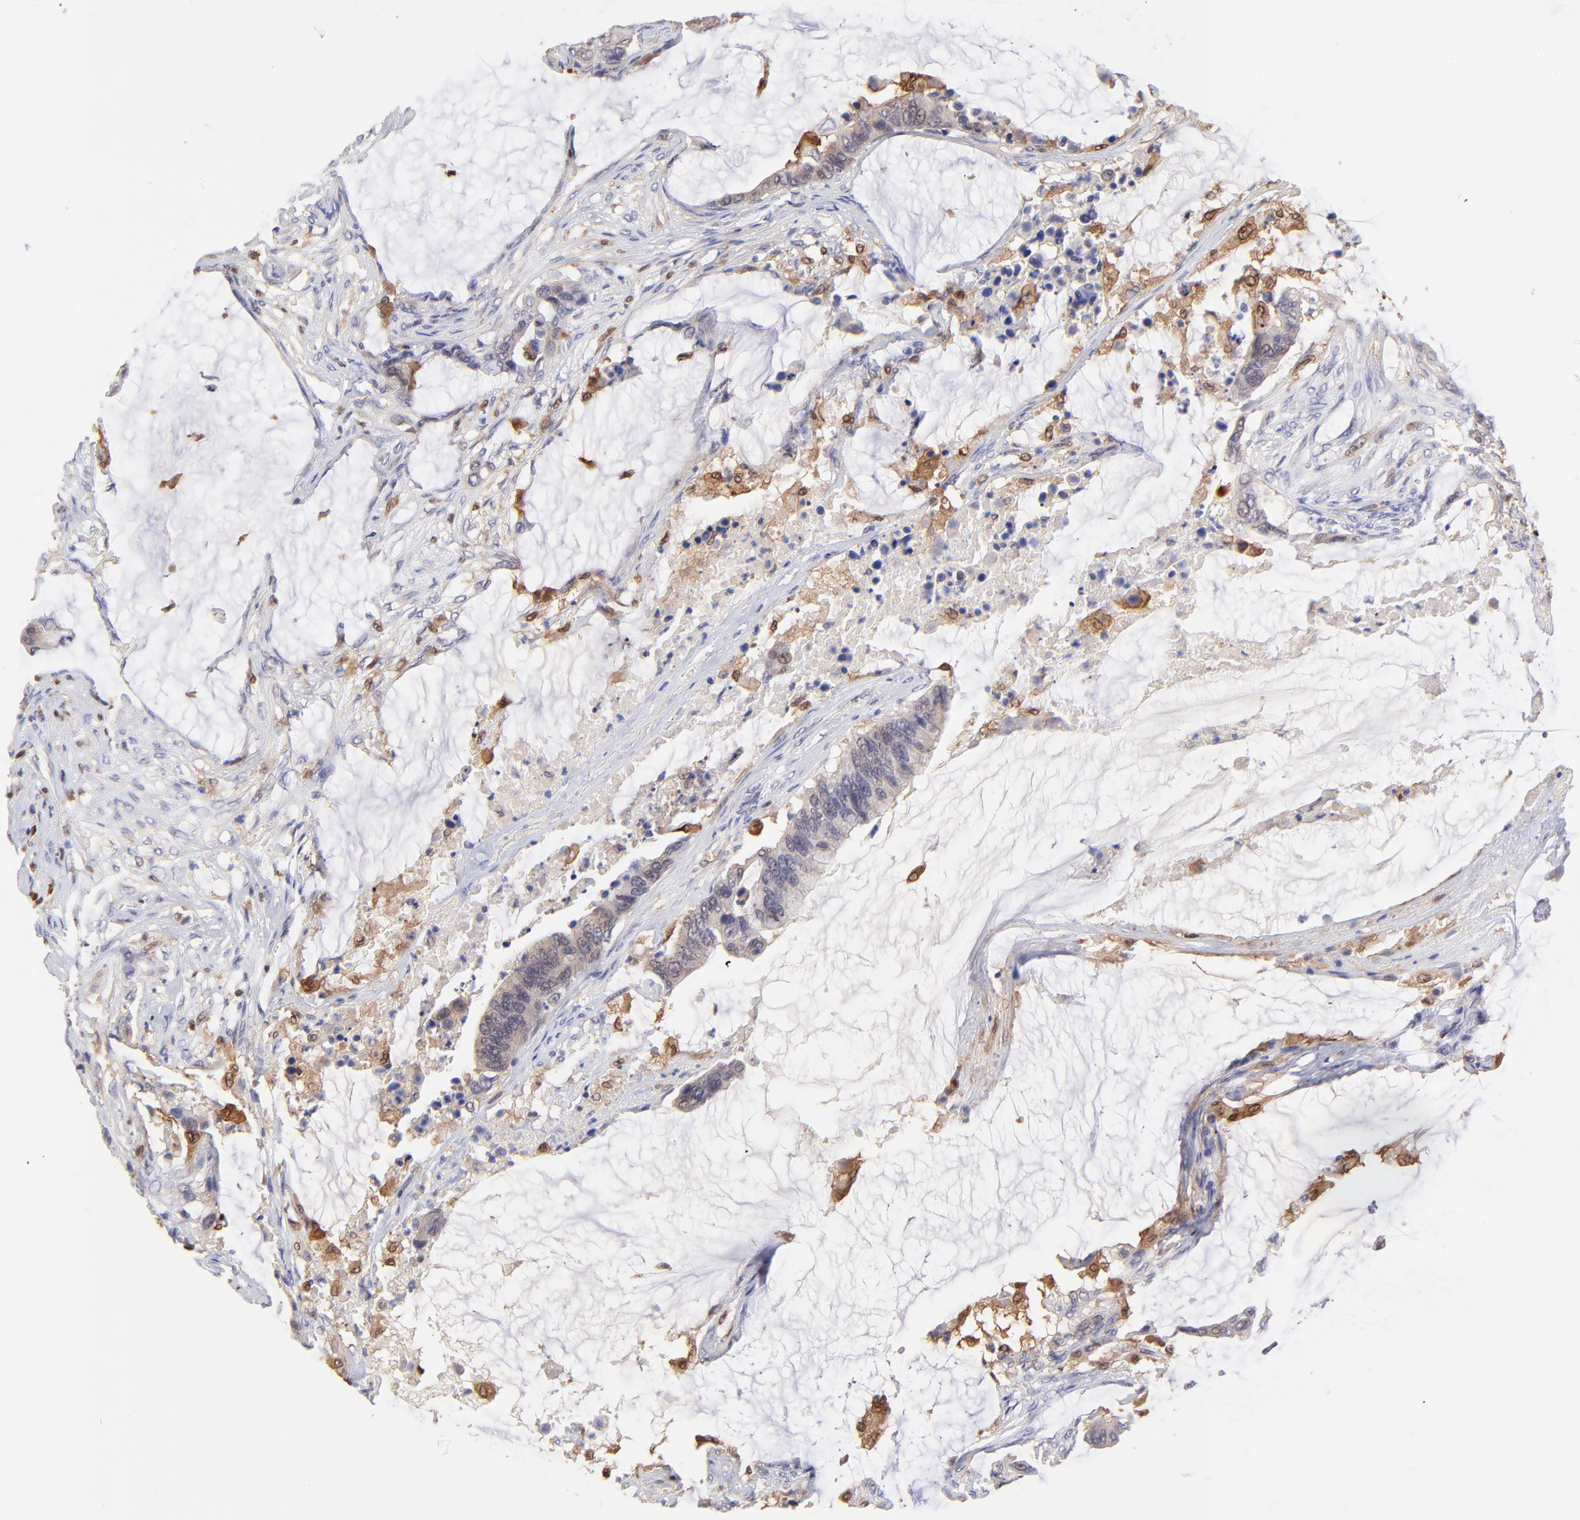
{"staining": {"intensity": "weak", "quantity": ">75%", "location": "cytoplasmic/membranous"}, "tissue": "colorectal cancer", "cell_type": "Tumor cells", "image_type": "cancer", "snomed": [{"axis": "morphology", "description": "Adenocarcinoma, NOS"}, {"axis": "topography", "description": "Rectum"}], "caption": "Immunohistochemical staining of colorectal cancer (adenocarcinoma) exhibits low levels of weak cytoplasmic/membranous protein positivity in about >75% of tumor cells. Using DAB (brown) and hematoxylin (blue) stains, captured at high magnification using brightfield microscopy.", "gene": "HYAL1", "patient": {"sex": "female", "age": 59}}